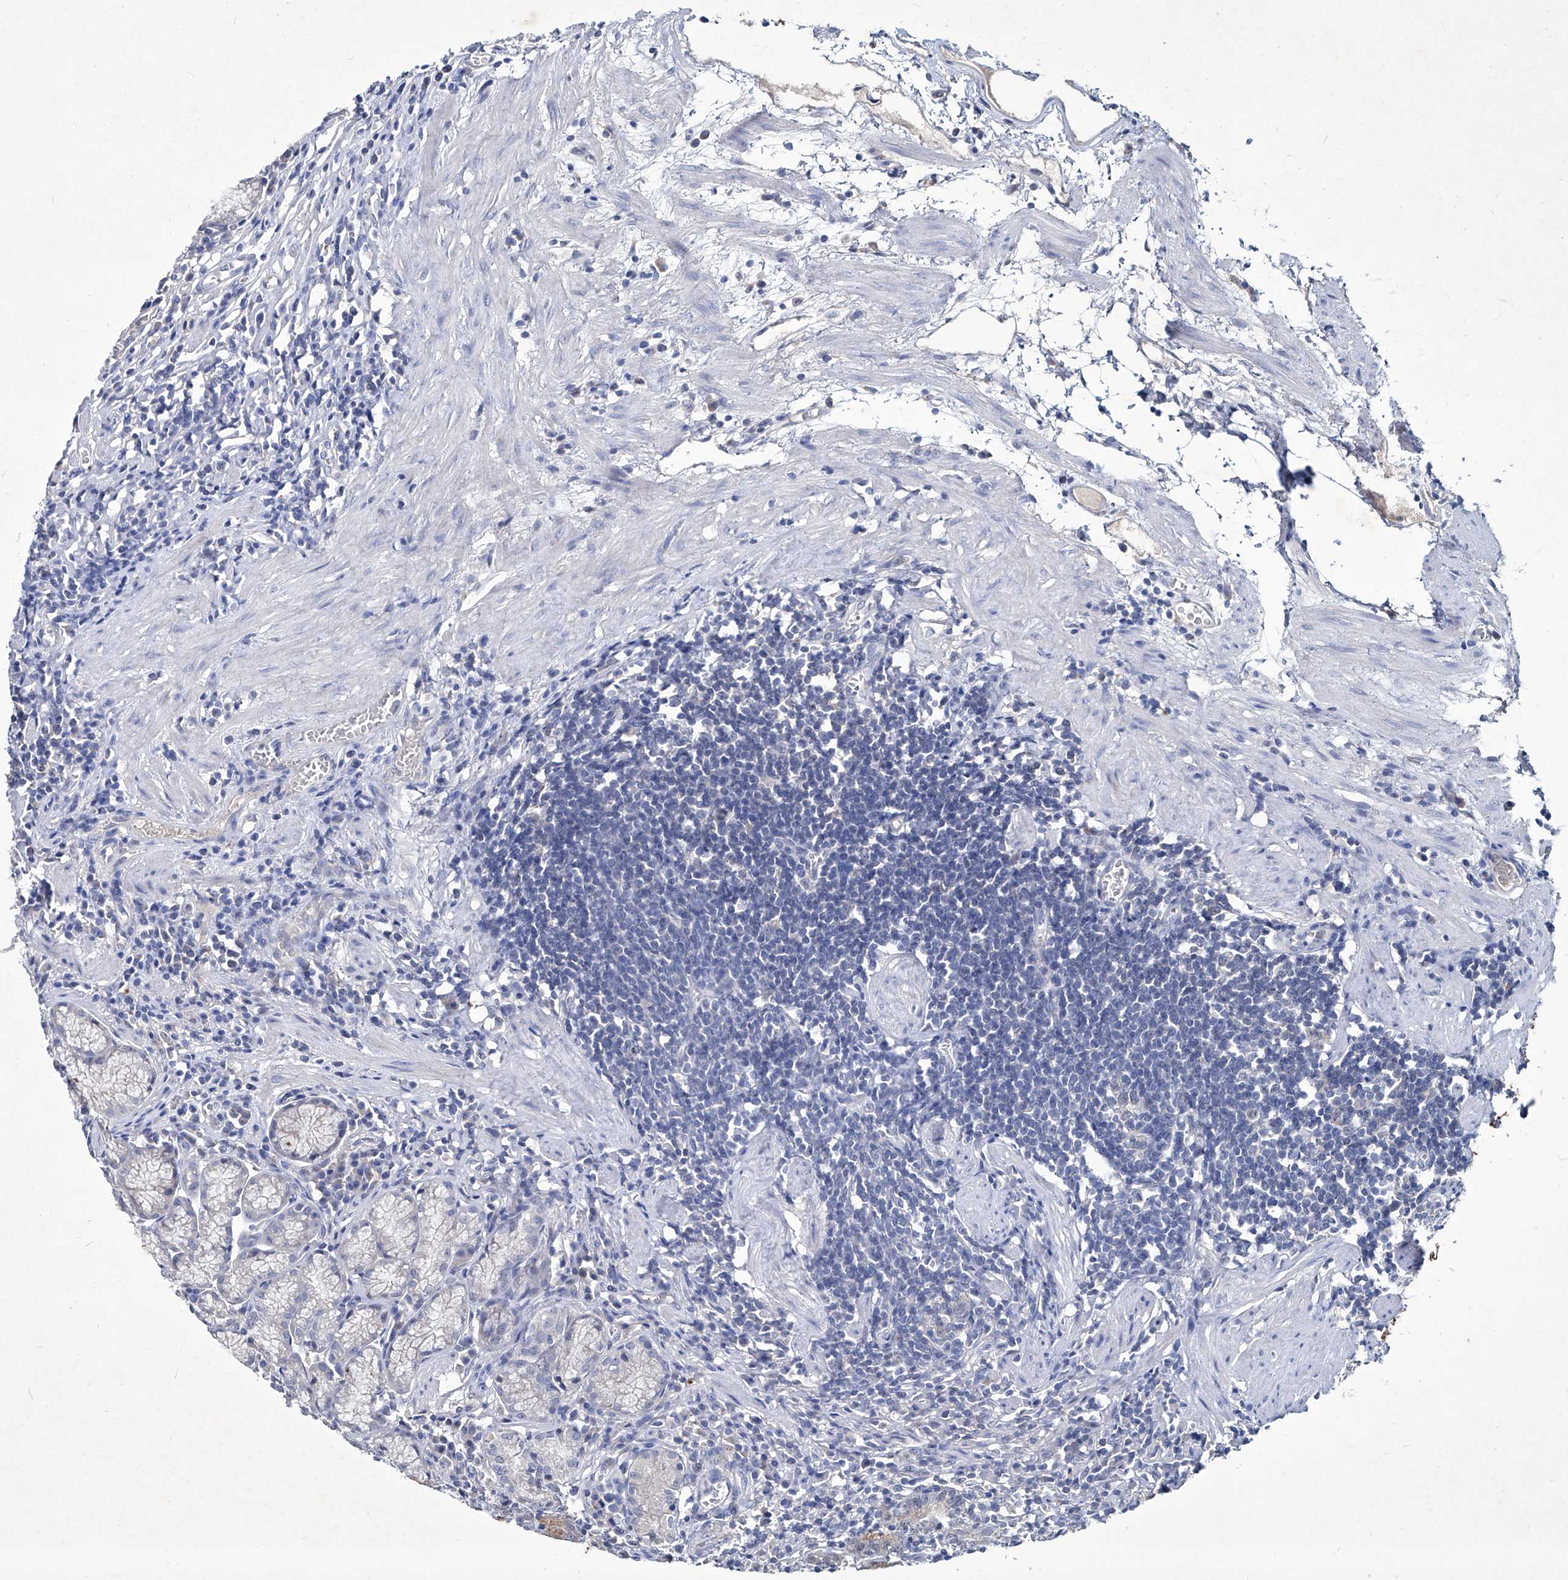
{"staining": {"intensity": "strong", "quantity": "<25%", "location": "cytoplasmic/membranous"}, "tissue": "stomach", "cell_type": "Glandular cells", "image_type": "normal", "snomed": [{"axis": "morphology", "description": "Normal tissue, NOS"}, {"axis": "topography", "description": "Stomach"}], "caption": "Immunohistochemical staining of normal stomach shows medium levels of strong cytoplasmic/membranous expression in about <25% of glandular cells.", "gene": "KLHL17", "patient": {"sex": "male", "age": 55}}